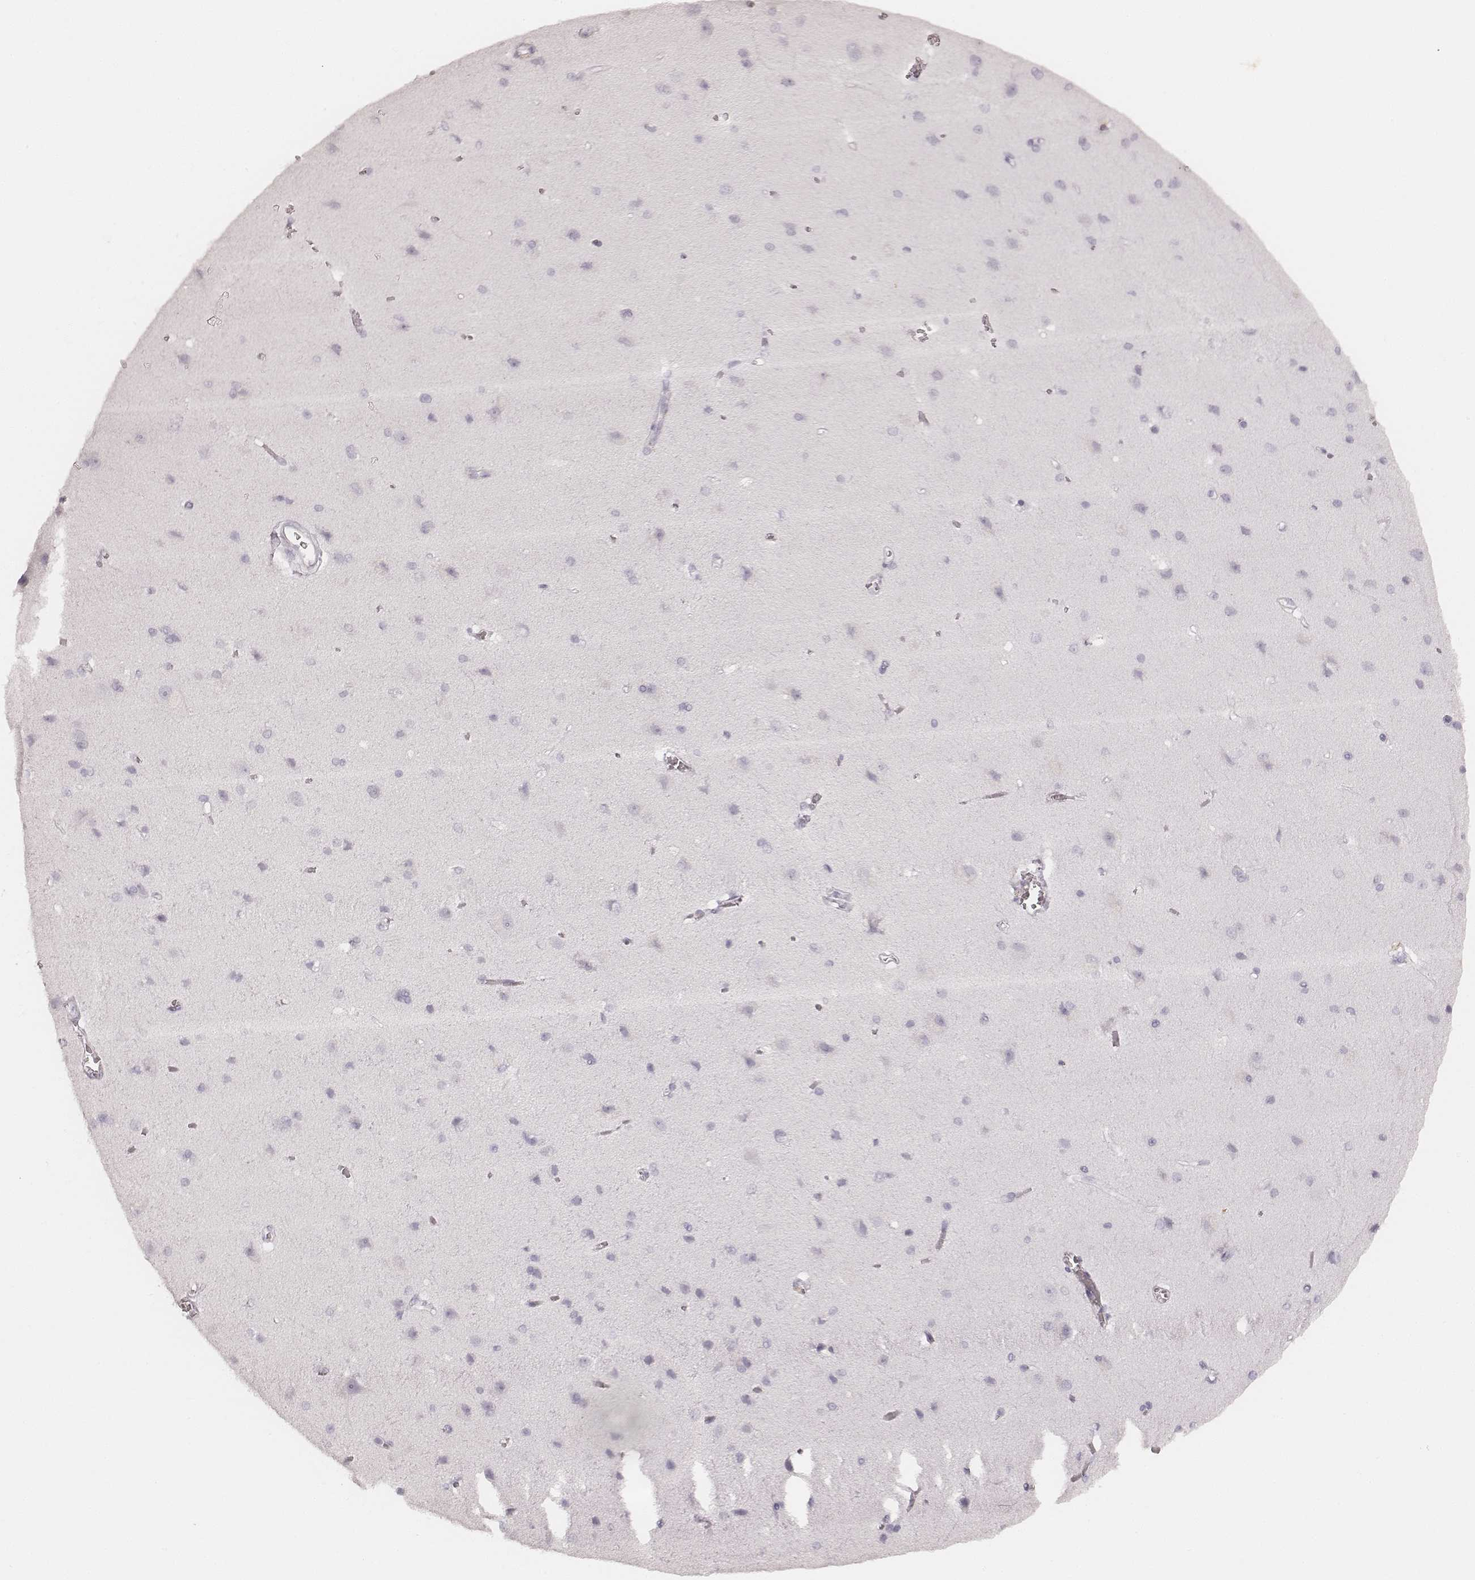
{"staining": {"intensity": "negative", "quantity": "none", "location": "none"}, "tissue": "cerebral cortex", "cell_type": "Endothelial cells", "image_type": "normal", "snomed": [{"axis": "morphology", "description": "Normal tissue, NOS"}, {"axis": "topography", "description": "Cerebral cortex"}], "caption": "This is an immunohistochemistry micrograph of unremarkable cerebral cortex. There is no expression in endothelial cells.", "gene": "KRT72", "patient": {"sex": "male", "age": 37}}